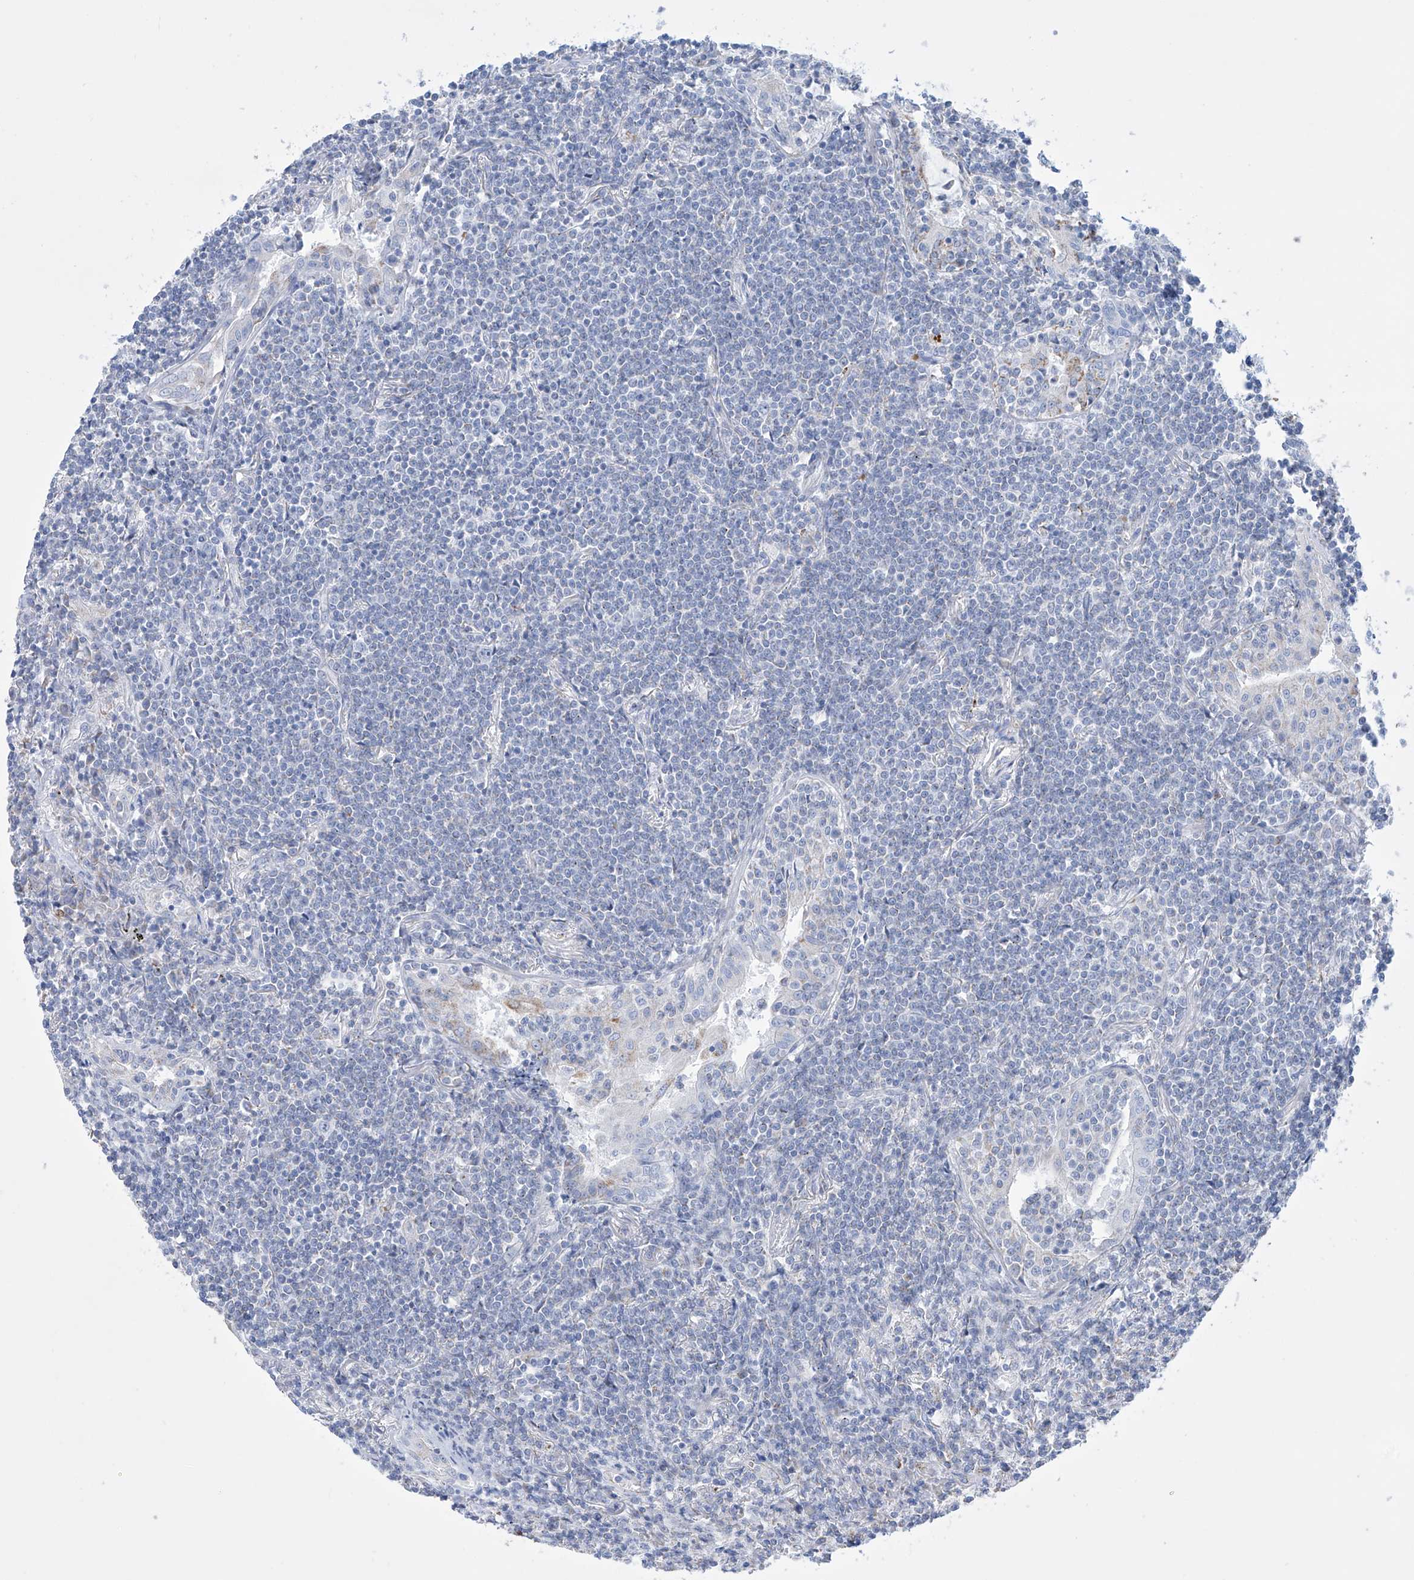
{"staining": {"intensity": "negative", "quantity": "none", "location": "none"}, "tissue": "lymphoma", "cell_type": "Tumor cells", "image_type": "cancer", "snomed": [{"axis": "morphology", "description": "Malignant lymphoma, non-Hodgkin's type, Low grade"}, {"axis": "topography", "description": "Lung"}], "caption": "Immunohistochemistry image of lymphoma stained for a protein (brown), which shows no positivity in tumor cells. (DAB immunohistochemistry (IHC) with hematoxylin counter stain).", "gene": "ALDH6A1", "patient": {"sex": "female", "age": 71}}